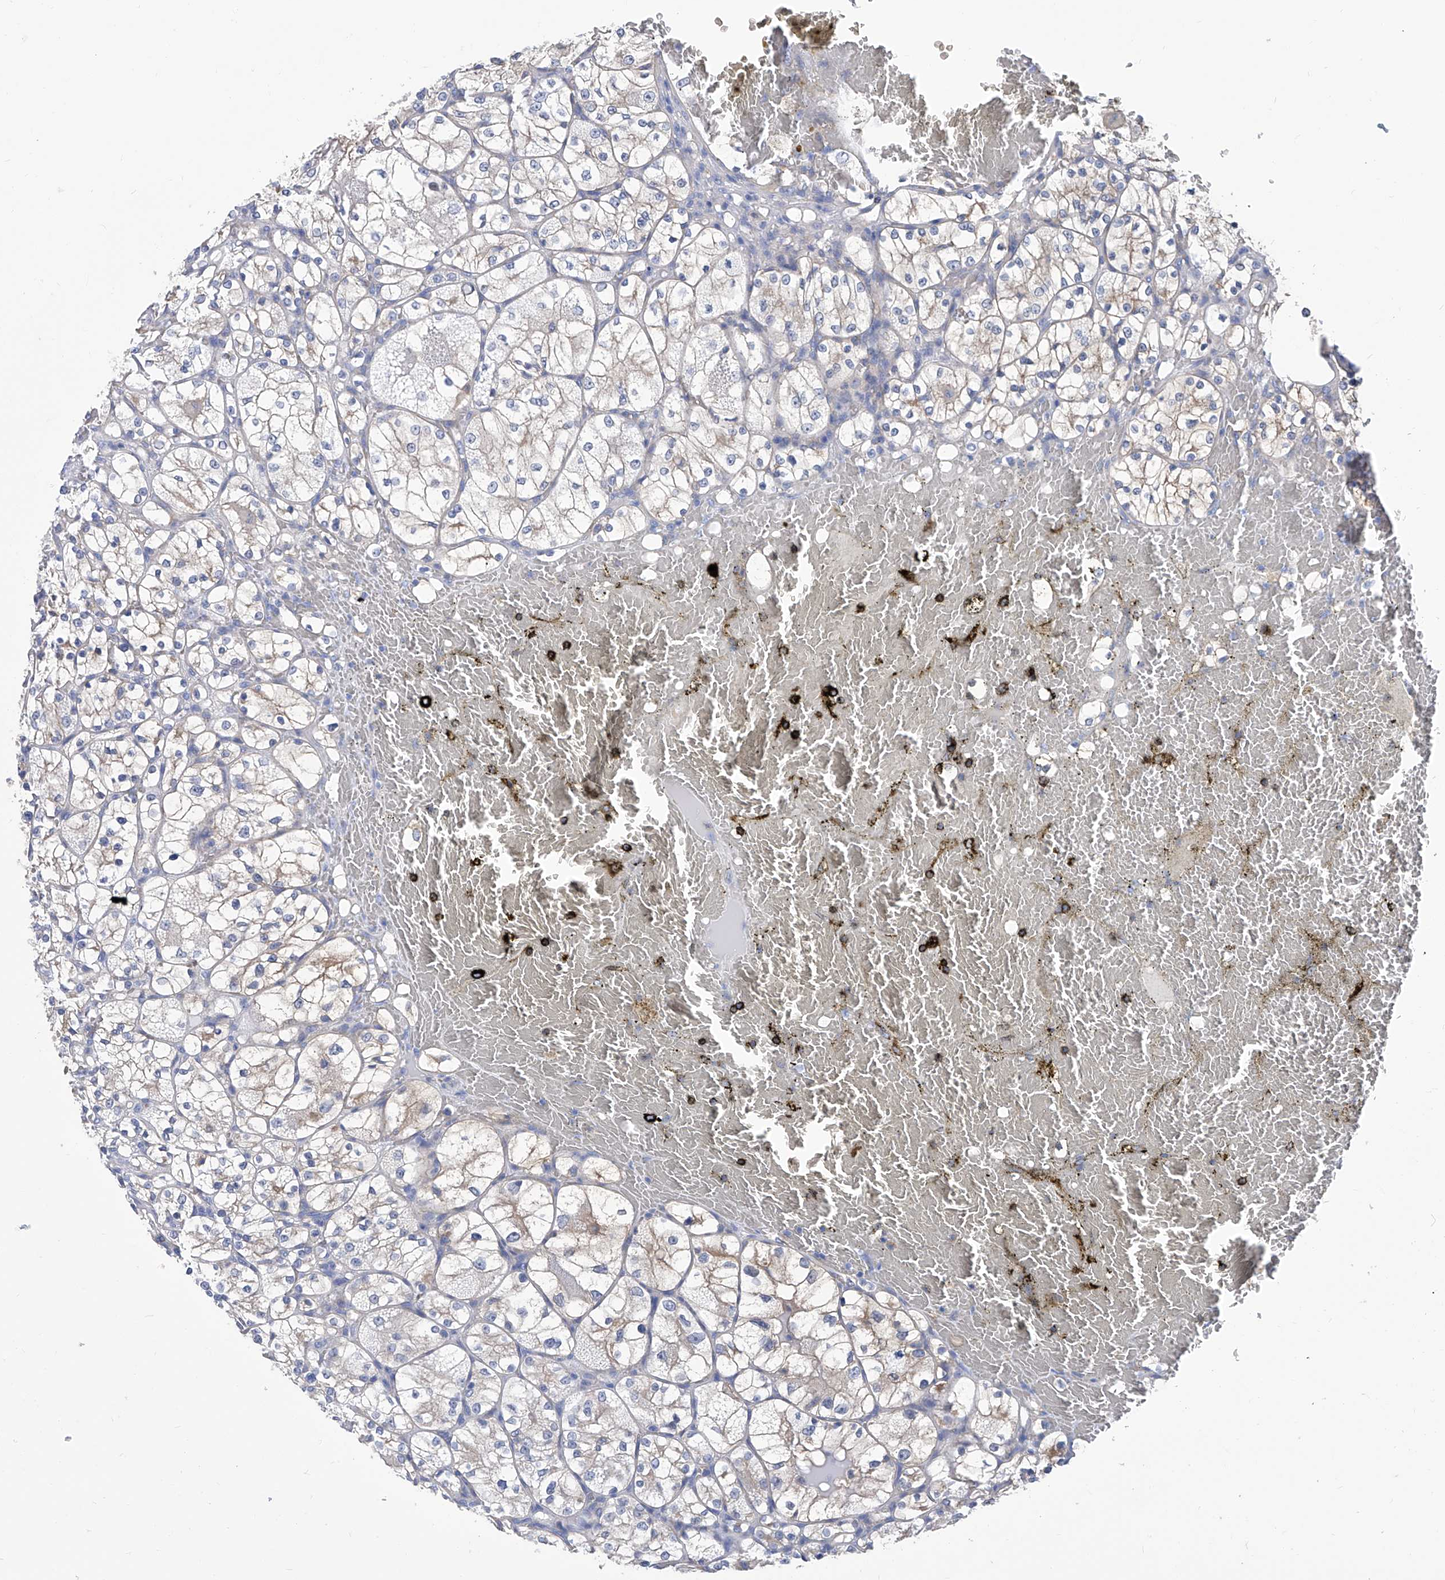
{"staining": {"intensity": "weak", "quantity": "<25%", "location": "cytoplasmic/membranous"}, "tissue": "renal cancer", "cell_type": "Tumor cells", "image_type": "cancer", "snomed": [{"axis": "morphology", "description": "Adenocarcinoma, NOS"}, {"axis": "topography", "description": "Kidney"}], "caption": "Immunohistochemistry of human renal cancer shows no staining in tumor cells. (Immunohistochemistry, brightfield microscopy, high magnification).", "gene": "SMS", "patient": {"sex": "female", "age": 69}}